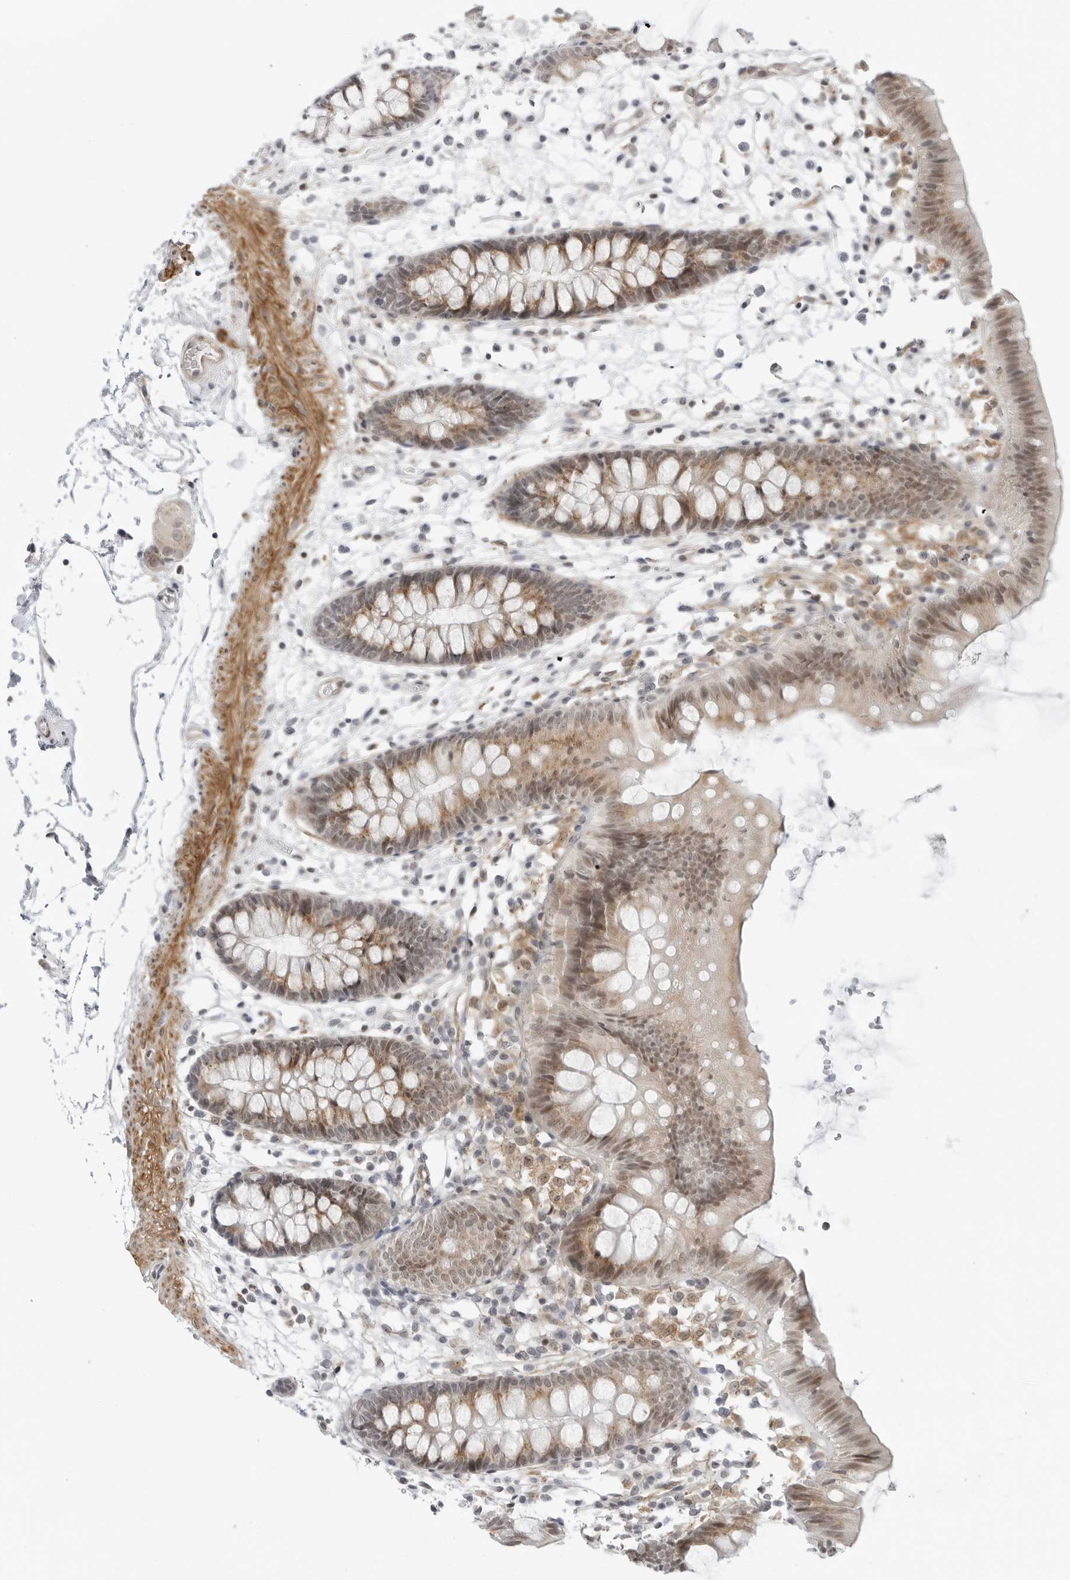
{"staining": {"intensity": "moderate", "quantity": ">75%", "location": "cytoplasmic/membranous"}, "tissue": "colon", "cell_type": "Endothelial cells", "image_type": "normal", "snomed": [{"axis": "morphology", "description": "Normal tissue, NOS"}, {"axis": "topography", "description": "Colon"}], "caption": "Endothelial cells display medium levels of moderate cytoplasmic/membranous positivity in about >75% of cells in normal human colon.", "gene": "SUGCT", "patient": {"sex": "male", "age": 56}}